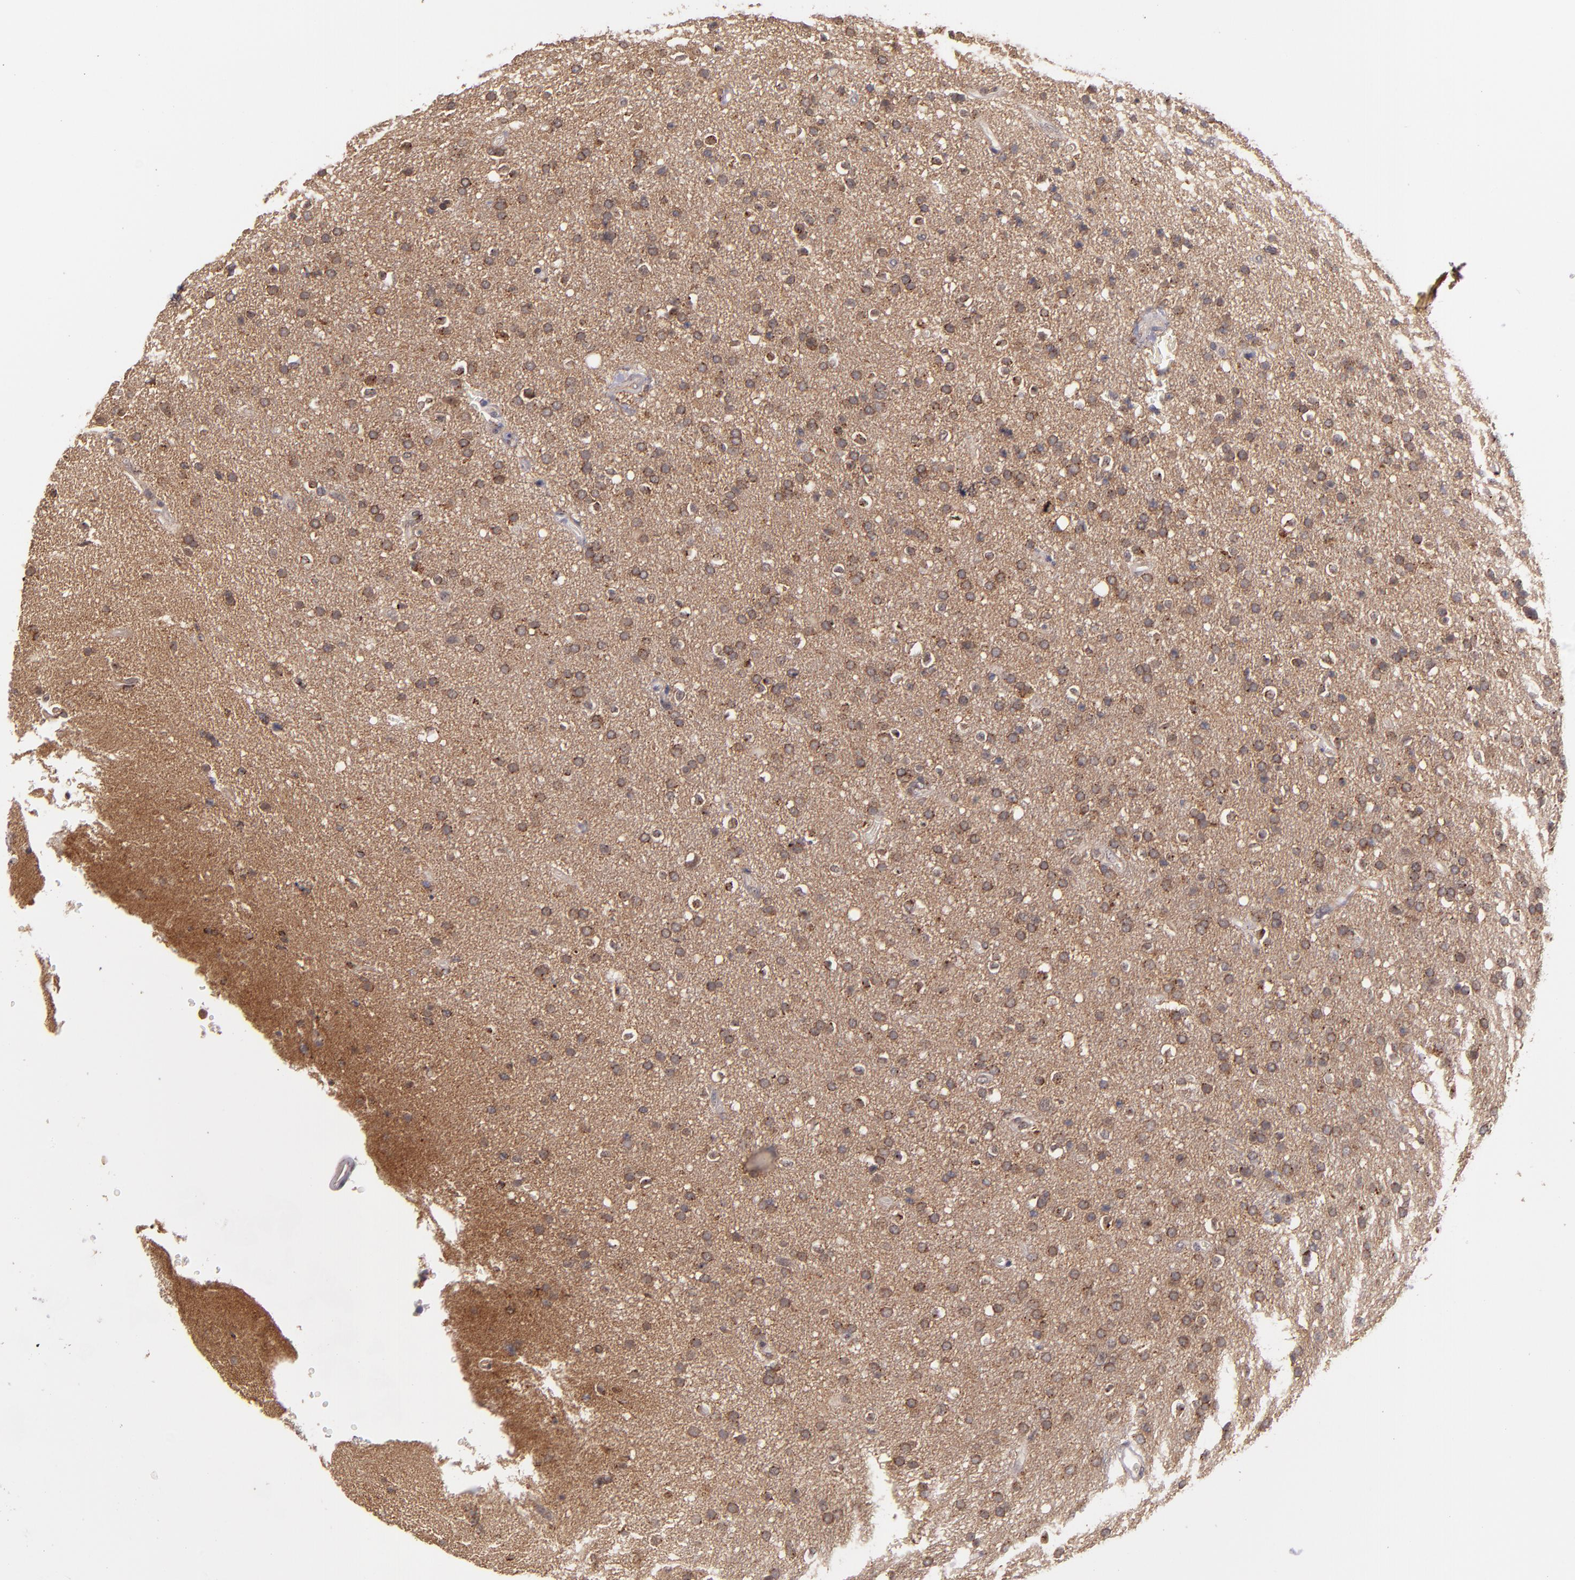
{"staining": {"intensity": "moderate", "quantity": "25%-75%", "location": "cytoplasmic/membranous"}, "tissue": "glioma", "cell_type": "Tumor cells", "image_type": "cancer", "snomed": [{"axis": "morphology", "description": "Glioma, malignant, High grade"}, {"axis": "topography", "description": "Brain"}], "caption": "Protein analysis of glioma tissue reveals moderate cytoplasmic/membranous staining in about 25%-75% of tumor cells. The staining was performed using DAB to visualize the protein expression in brown, while the nuclei were stained in blue with hematoxylin (Magnification: 20x).", "gene": "ZFYVE1", "patient": {"sex": "male", "age": 33}}